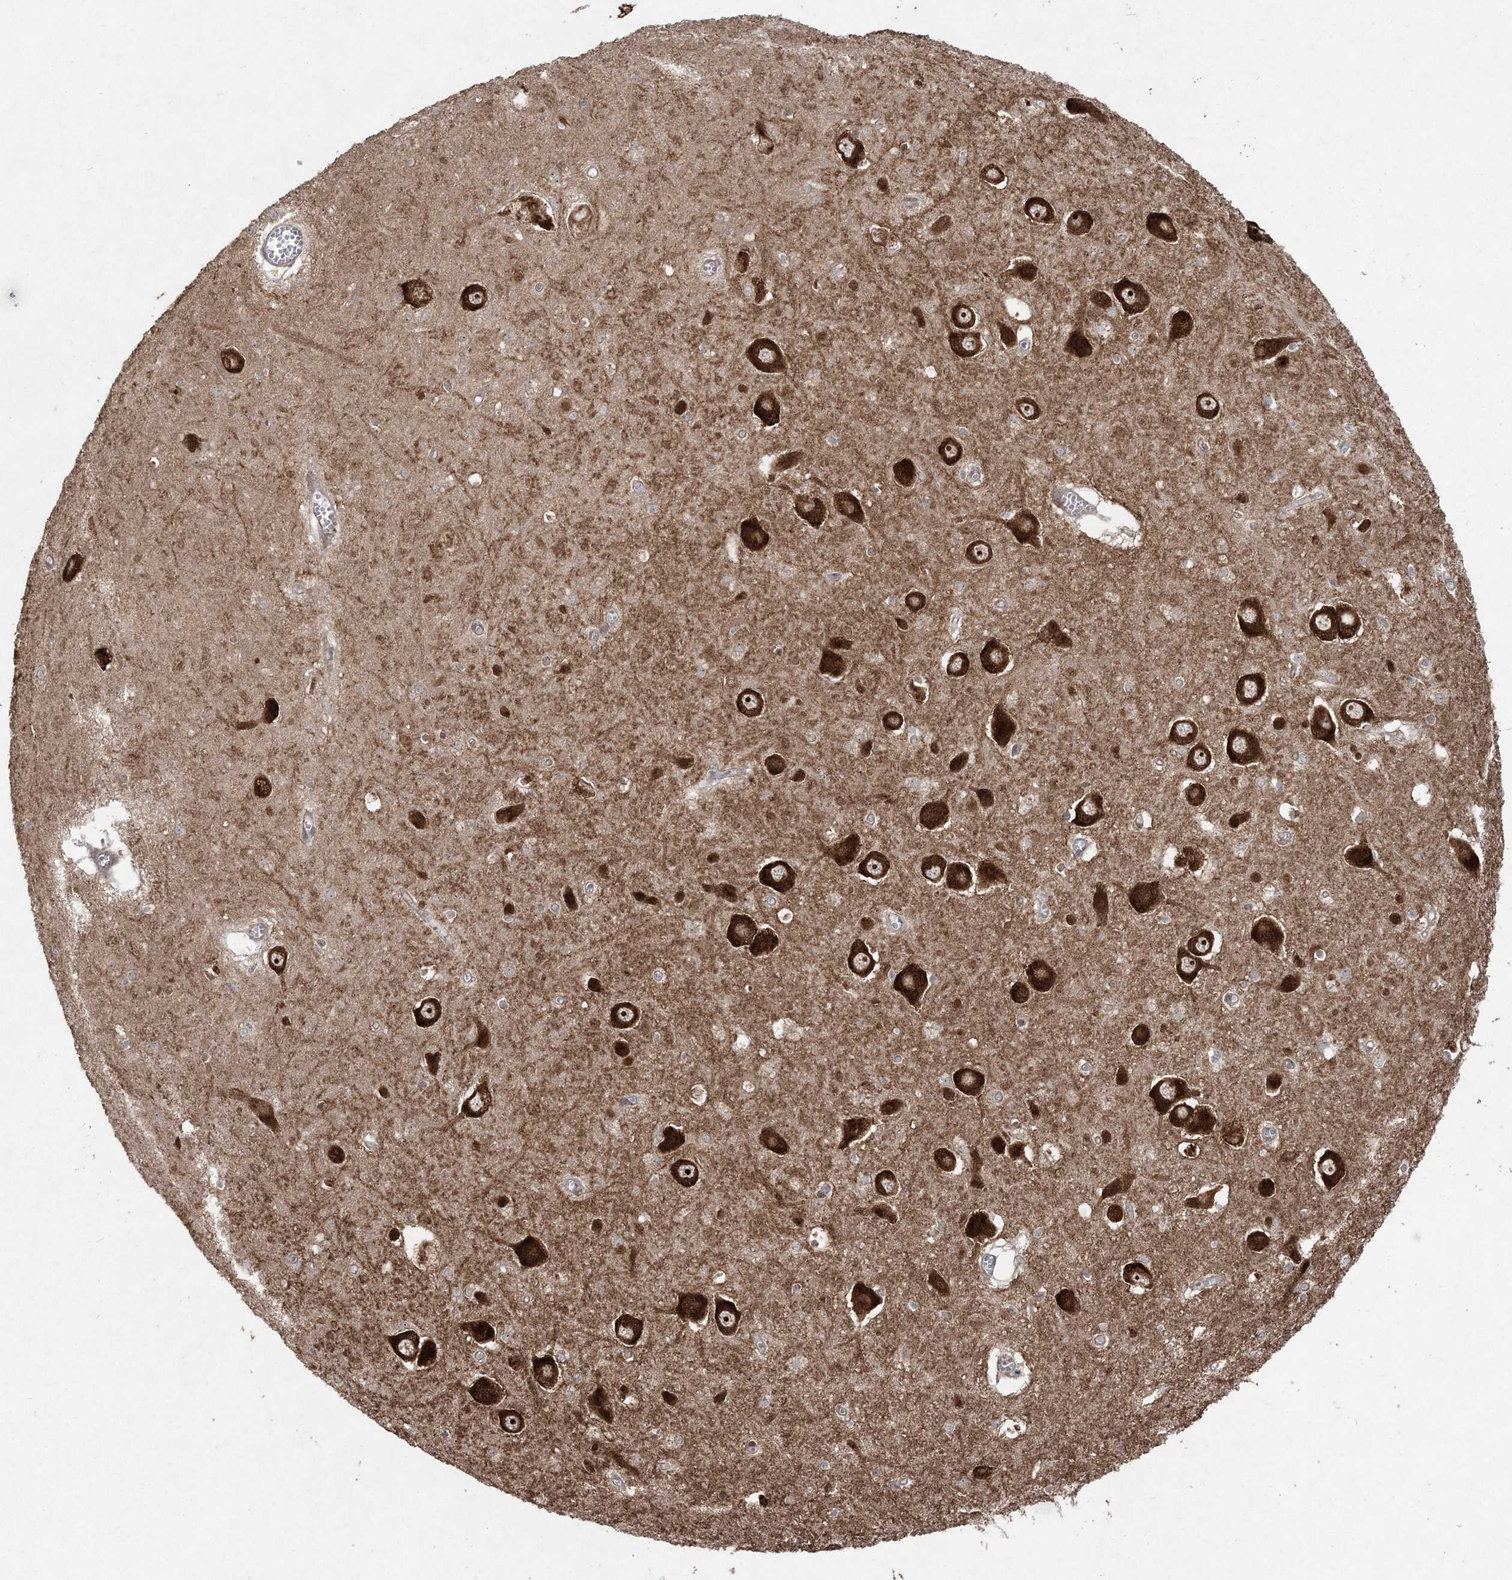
{"staining": {"intensity": "moderate", "quantity": "<25%", "location": "cytoplasmic/membranous"}, "tissue": "hippocampus", "cell_type": "Glial cells", "image_type": "normal", "snomed": [{"axis": "morphology", "description": "Normal tissue, NOS"}, {"axis": "topography", "description": "Hippocampus"}], "caption": "Moderate cytoplasmic/membranous protein positivity is seen in approximately <25% of glial cells in hippocampus.", "gene": "SERINC1", "patient": {"sex": "male", "age": 70}}